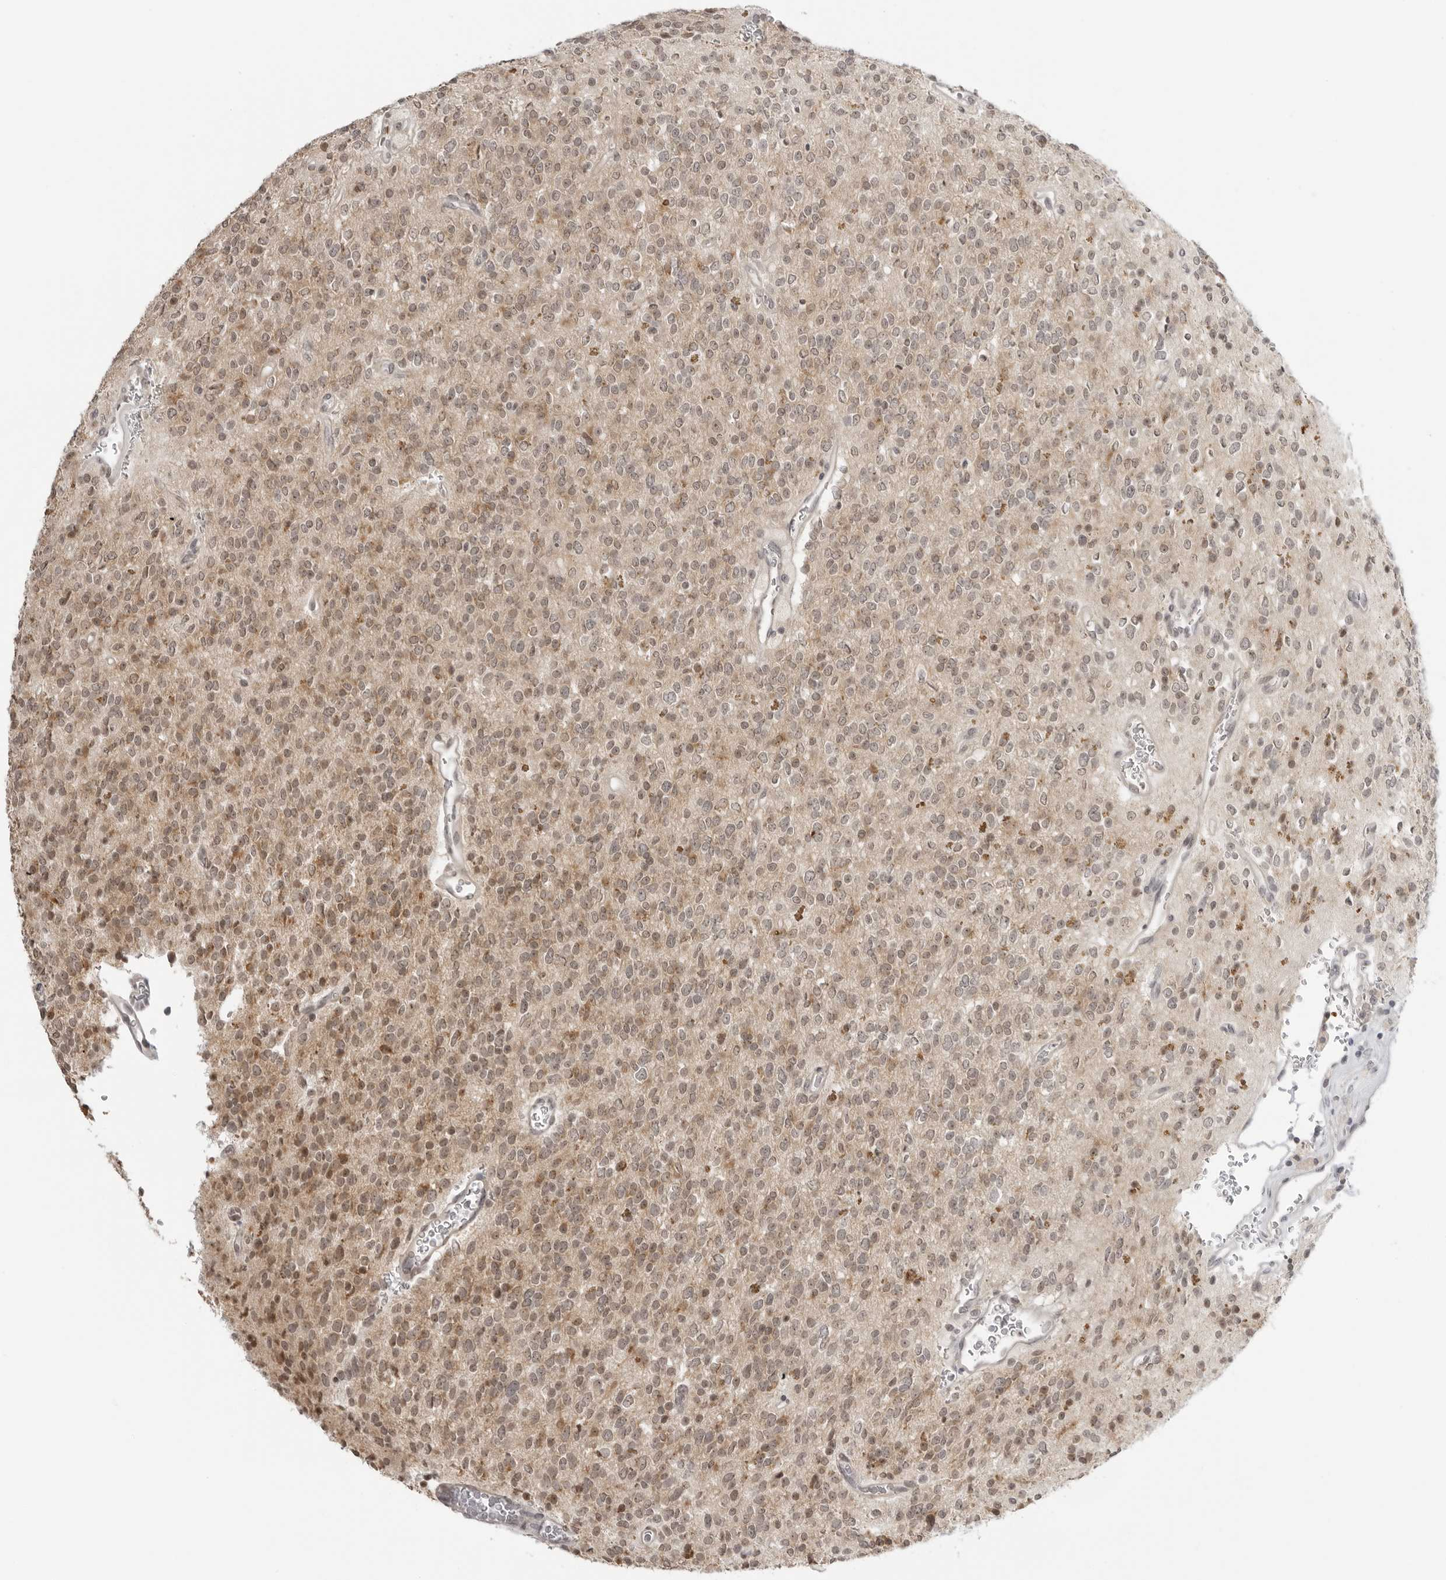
{"staining": {"intensity": "weak", "quantity": ">75%", "location": "cytoplasmic/membranous,nuclear"}, "tissue": "glioma", "cell_type": "Tumor cells", "image_type": "cancer", "snomed": [{"axis": "morphology", "description": "Glioma, malignant, High grade"}, {"axis": "topography", "description": "Brain"}], "caption": "Approximately >75% of tumor cells in human malignant glioma (high-grade) demonstrate weak cytoplasmic/membranous and nuclear protein positivity as visualized by brown immunohistochemical staining.", "gene": "SUGCT", "patient": {"sex": "male", "age": 34}}